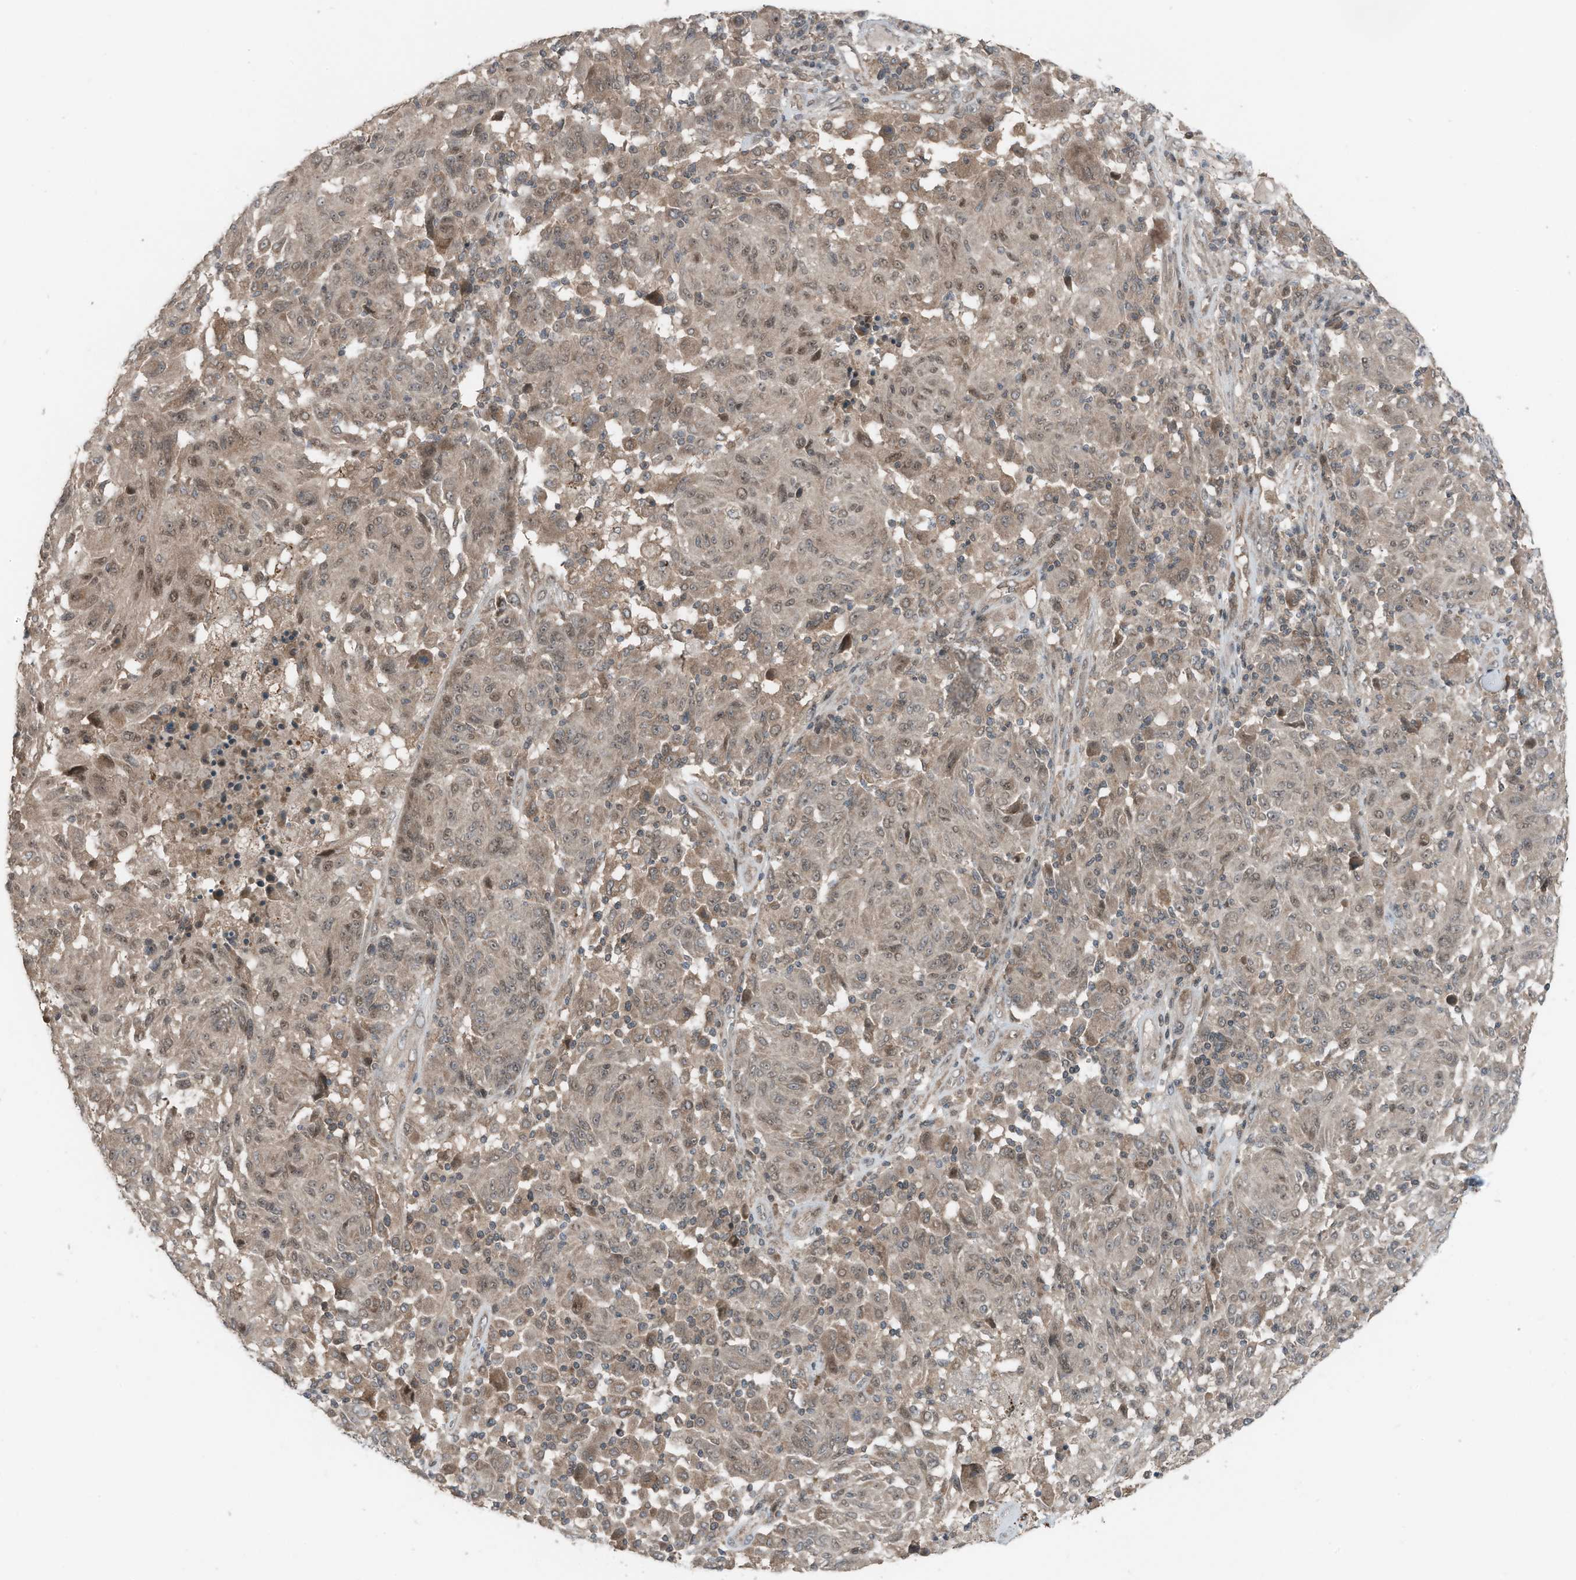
{"staining": {"intensity": "moderate", "quantity": "<25%", "location": "cytoplasmic/membranous,nuclear"}, "tissue": "melanoma", "cell_type": "Tumor cells", "image_type": "cancer", "snomed": [{"axis": "morphology", "description": "Malignant melanoma, NOS"}, {"axis": "topography", "description": "Skin"}], "caption": "Moderate cytoplasmic/membranous and nuclear positivity for a protein is seen in approximately <25% of tumor cells of melanoma using immunohistochemistry.", "gene": "TXNDC9", "patient": {"sex": "male", "age": 53}}